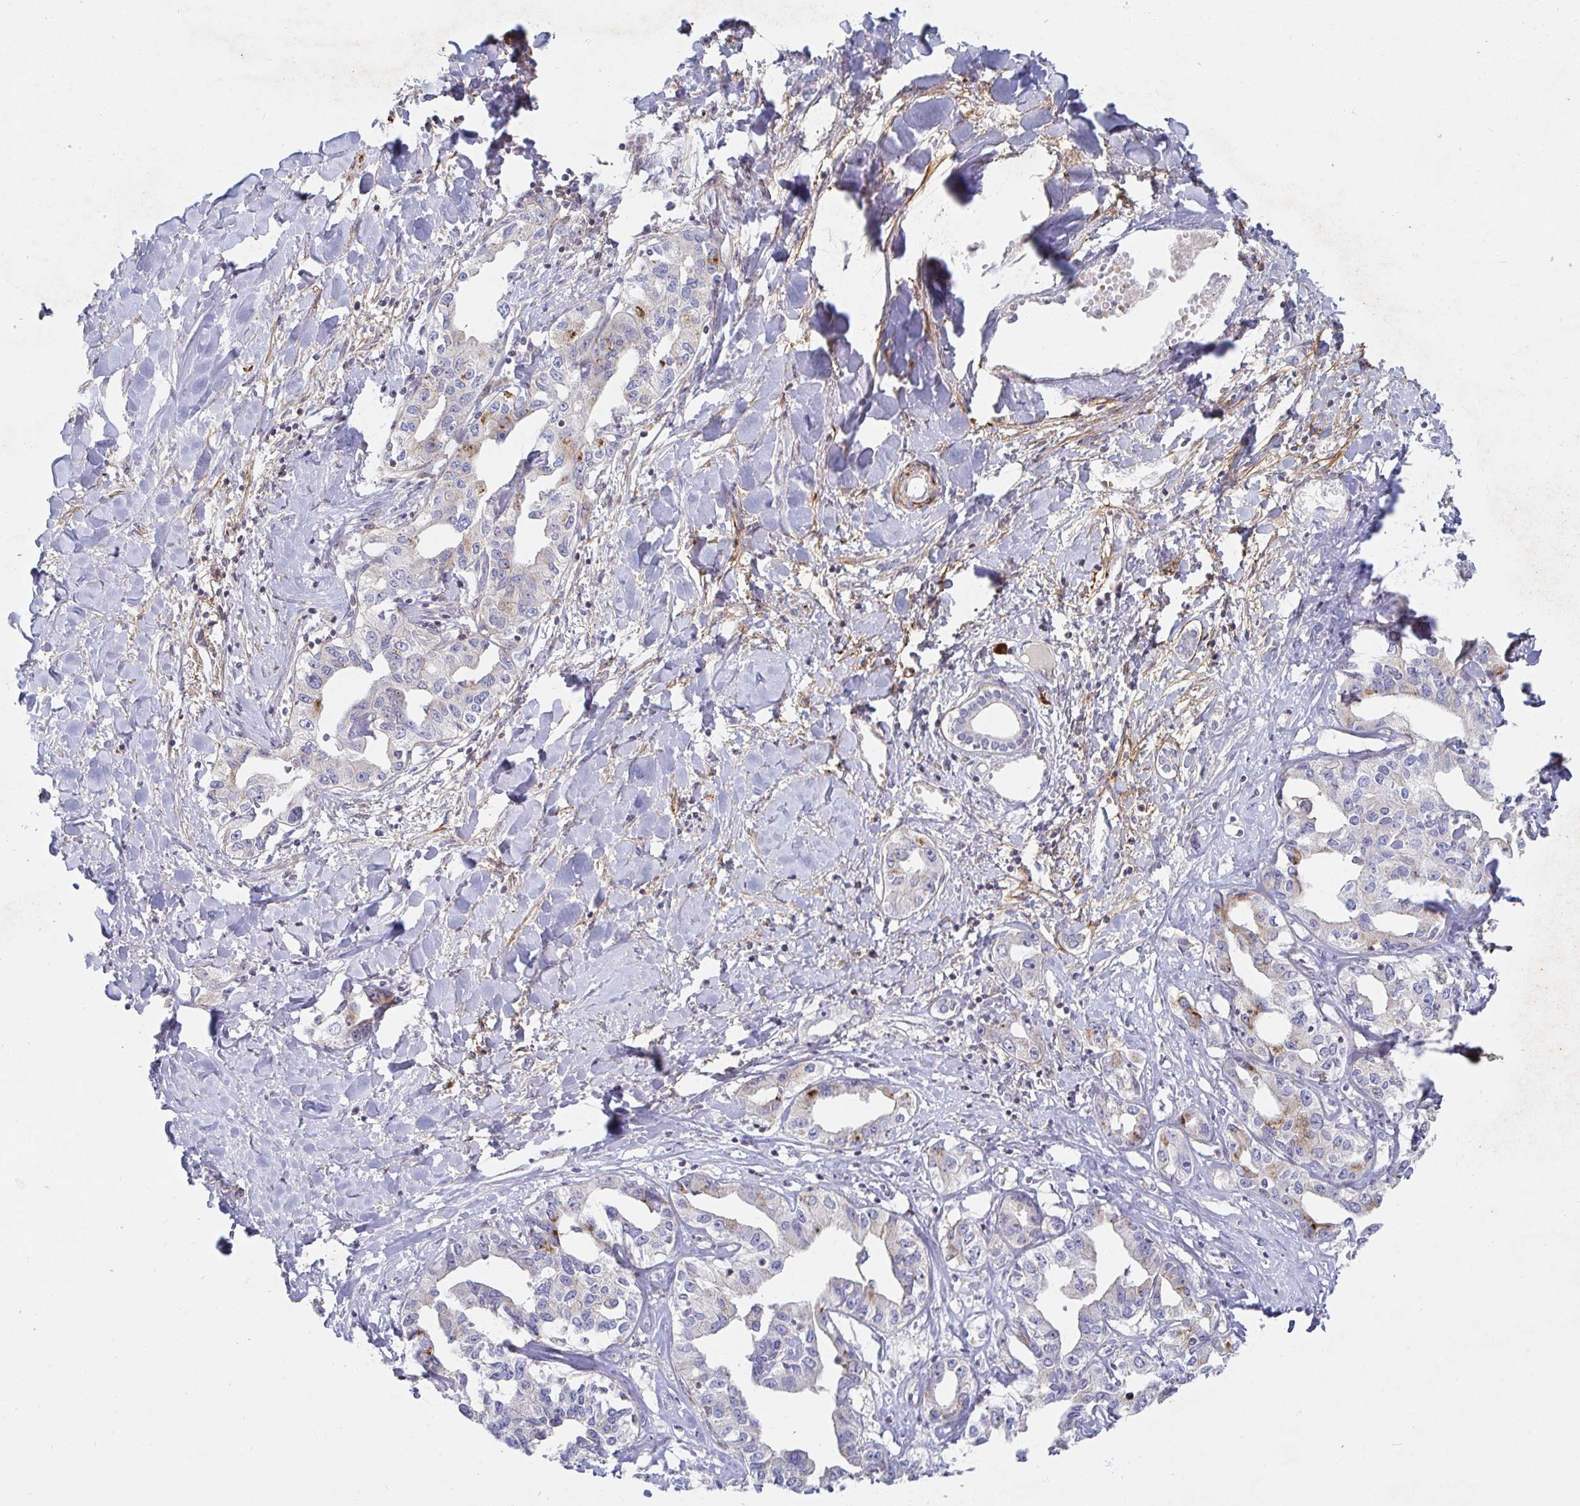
{"staining": {"intensity": "weak", "quantity": "<25%", "location": "cytoplasmic/membranous"}, "tissue": "liver cancer", "cell_type": "Tumor cells", "image_type": "cancer", "snomed": [{"axis": "morphology", "description": "Cholangiocarcinoma"}, {"axis": "topography", "description": "Liver"}], "caption": "IHC of human cholangiocarcinoma (liver) reveals no positivity in tumor cells.", "gene": "SSH2", "patient": {"sex": "male", "age": 59}}